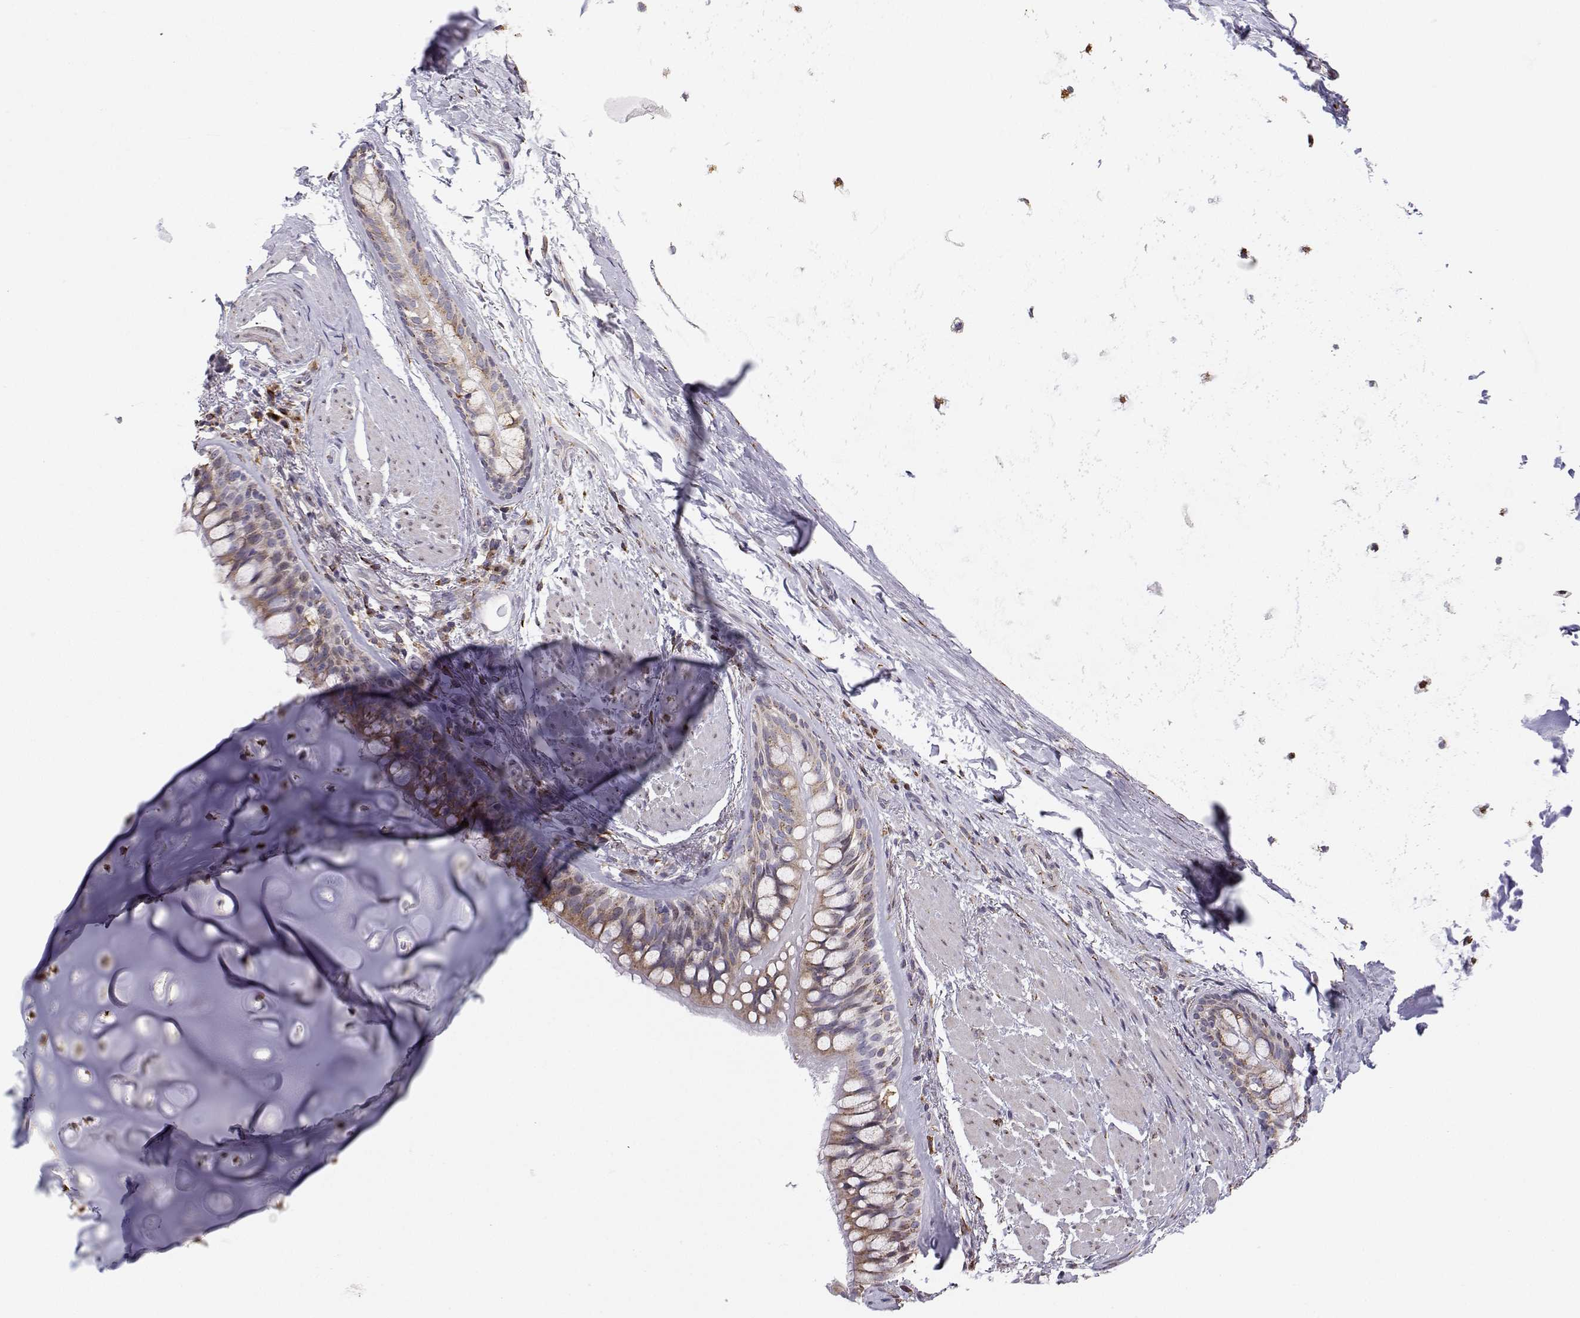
{"staining": {"intensity": "moderate", "quantity": "25%-75%", "location": "cytoplasmic/membranous"}, "tissue": "soft tissue", "cell_type": "Chondrocytes", "image_type": "normal", "snomed": [{"axis": "morphology", "description": "Normal tissue, NOS"}, {"axis": "topography", "description": "Cartilage tissue"}, {"axis": "topography", "description": "Bronchus"}], "caption": "Soft tissue stained with a brown dye demonstrates moderate cytoplasmic/membranous positive staining in about 25%-75% of chondrocytes.", "gene": "STARD13", "patient": {"sex": "male", "age": 64}}